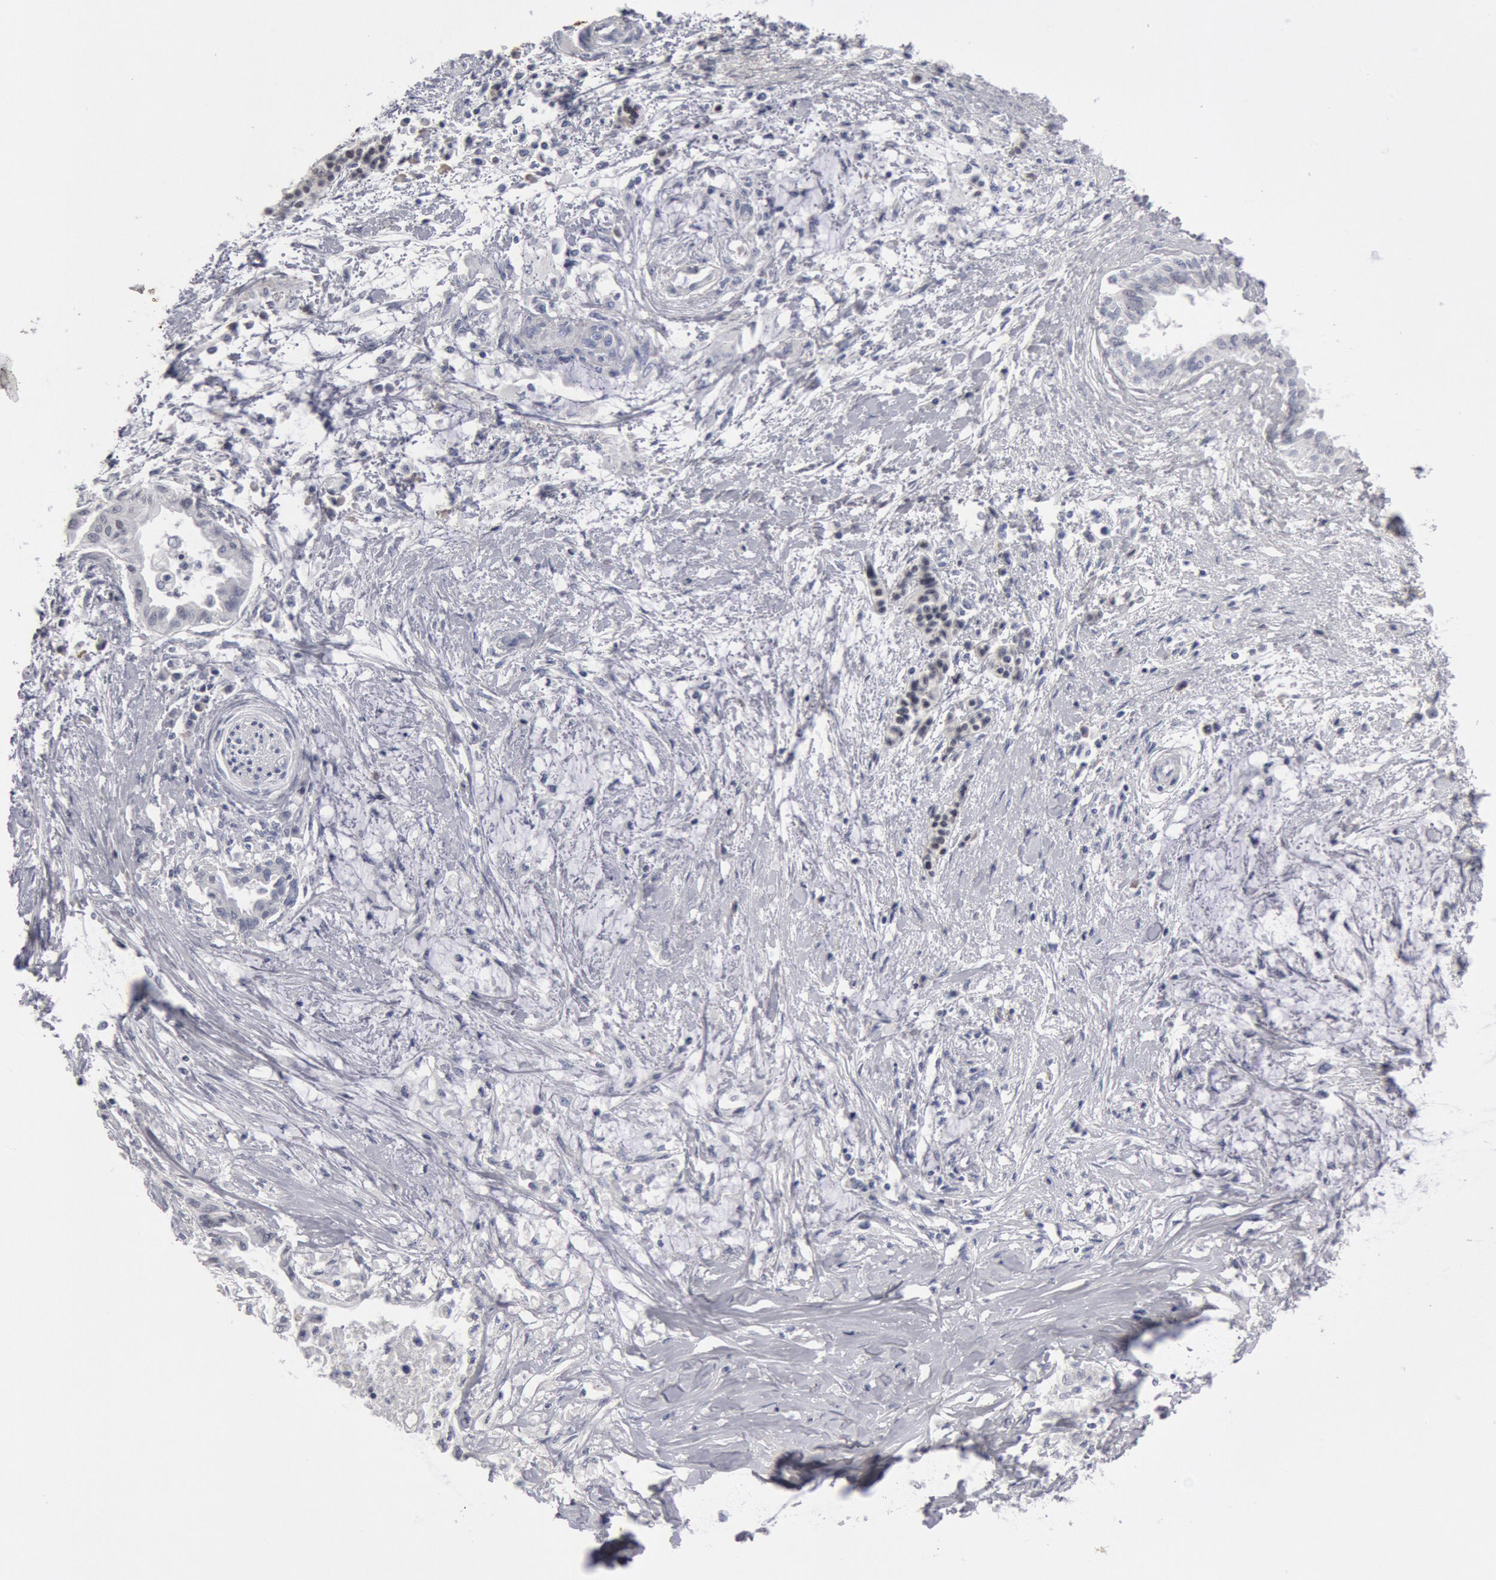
{"staining": {"intensity": "negative", "quantity": "none", "location": "none"}, "tissue": "pancreatic cancer", "cell_type": "Tumor cells", "image_type": "cancer", "snomed": [{"axis": "morphology", "description": "Adenocarcinoma, NOS"}, {"axis": "topography", "description": "Pancreas"}], "caption": "A photomicrograph of adenocarcinoma (pancreatic) stained for a protein reveals no brown staining in tumor cells. (Stains: DAB (3,3'-diaminobenzidine) immunohistochemistry with hematoxylin counter stain, Microscopy: brightfield microscopy at high magnification).", "gene": "FOXA2", "patient": {"sex": "female", "age": 64}}